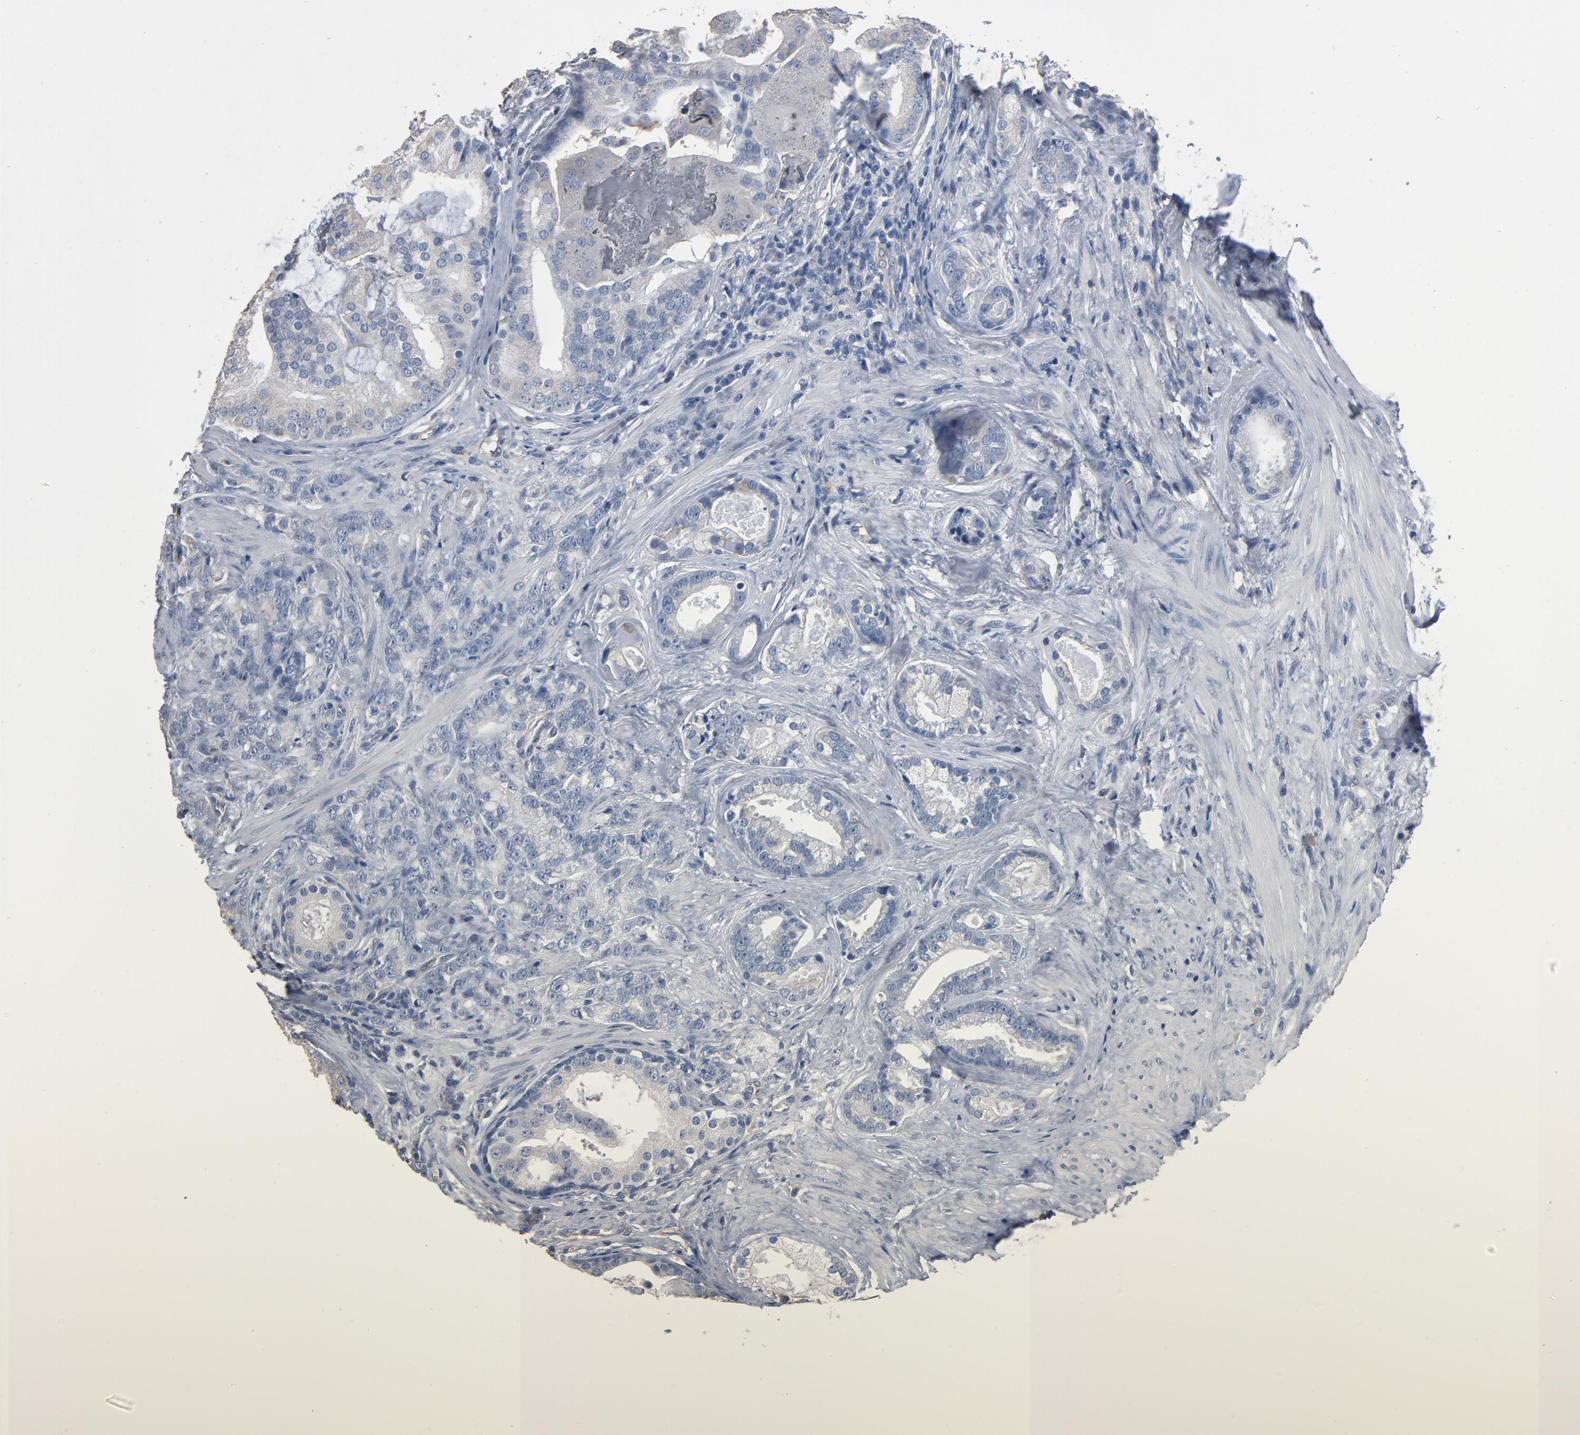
{"staining": {"intensity": "negative", "quantity": "none", "location": "none"}, "tissue": "prostate cancer", "cell_type": "Tumor cells", "image_type": "cancer", "snomed": [{"axis": "morphology", "description": "Adenocarcinoma, Low grade"}, {"axis": "topography", "description": "Prostate"}], "caption": "Immunohistochemical staining of human prostate cancer exhibits no significant positivity in tumor cells.", "gene": "SOX6", "patient": {"sex": "male", "age": 58}}